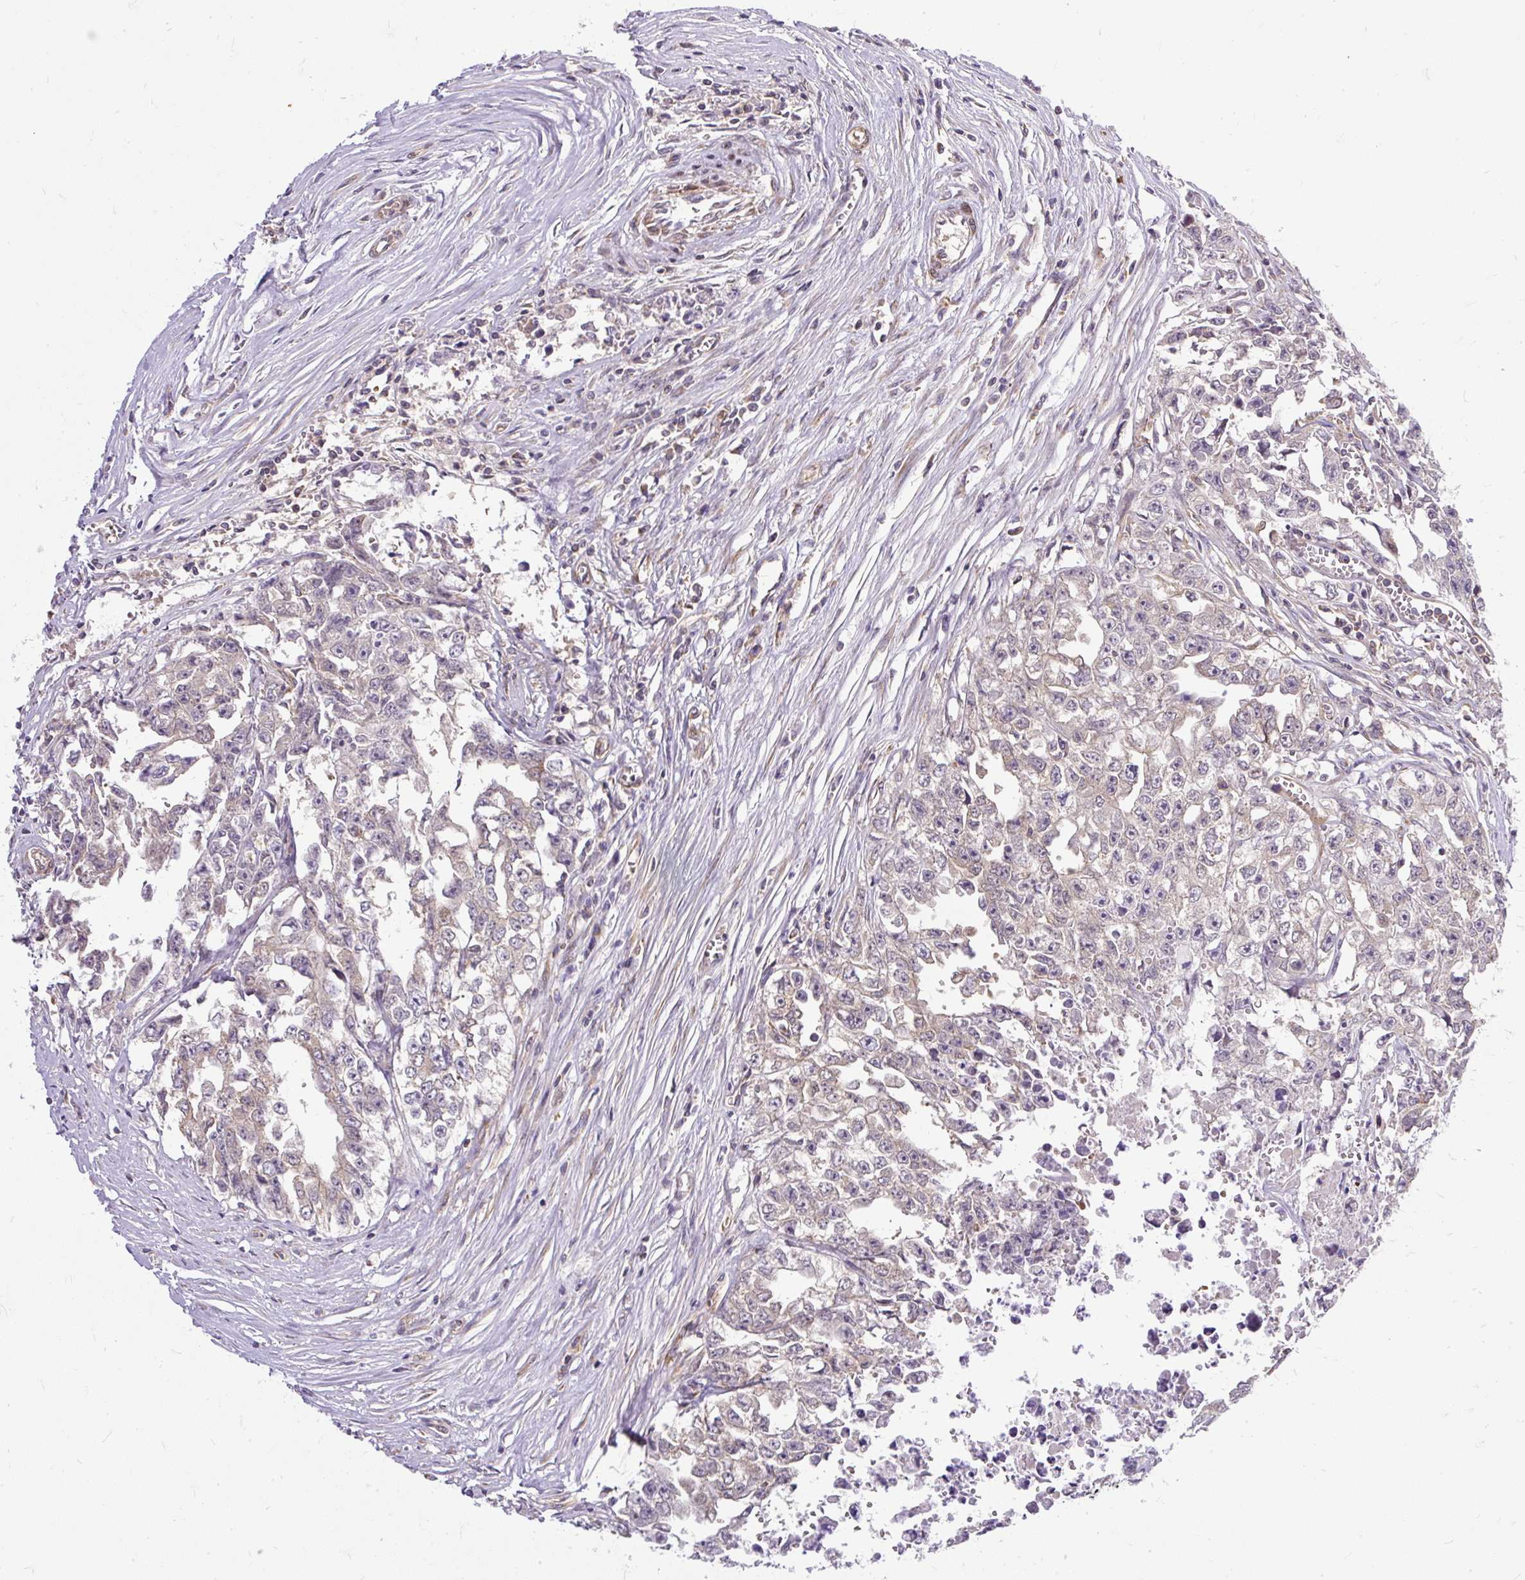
{"staining": {"intensity": "negative", "quantity": "none", "location": "none"}, "tissue": "testis cancer", "cell_type": "Tumor cells", "image_type": "cancer", "snomed": [{"axis": "morphology", "description": "Seminoma, NOS"}, {"axis": "morphology", "description": "Carcinoma, Embryonal, NOS"}, {"axis": "topography", "description": "Testis"}], "caption": "DAB immunohistochemical staining of testis cancer demonstrates no significant expression in tumor cells. (Stains: DAB (3,3'-diaminobenzidine) immunohistochemistry with hematoxylin counter stain, Microscopy: brightfield microscopy at high magnification).", "gene": "TRIM17", "patient": {"sex": "male", "age": 43}}